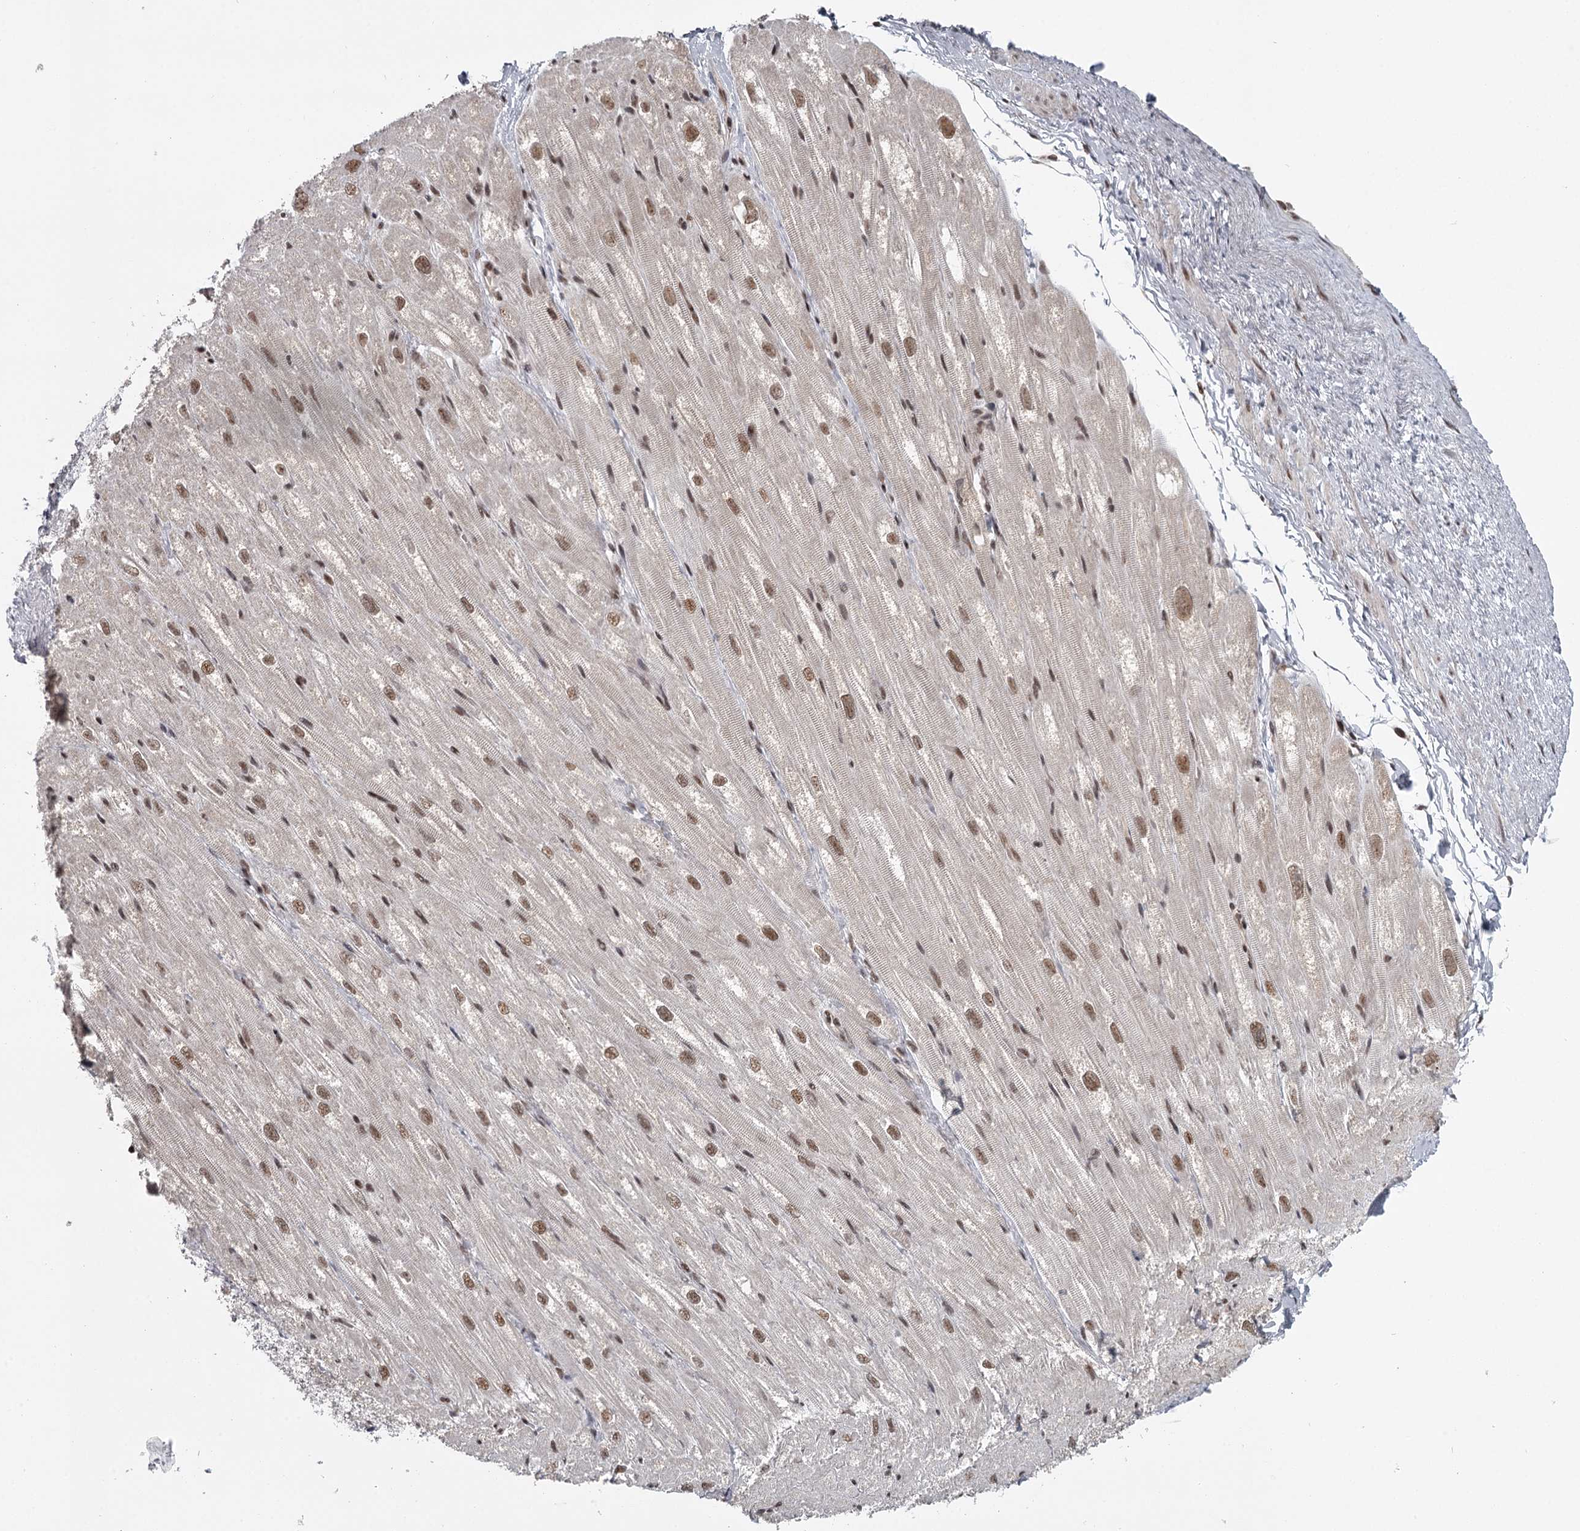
{"staining": {"intensity": "moderate", "quantity": "25%-75%", "location": "nuclear"}, "tissue": "heart muscle", "cell_type": "Cardiomyocytes", "image_type": "normal", "snomed": [{"axis": "morphology", "description": "Normal tissue, NOS"}, {"axis": "topography", "description": "Heart"}], "caption": "Cardiomyocytes exhibit medium levels of moderate nuclear positivity in approximately 25%-75% of cells in unremarkable heart muscle.", "gene": "FAM13C", "patient": {"sex": "male", "age": 50}}